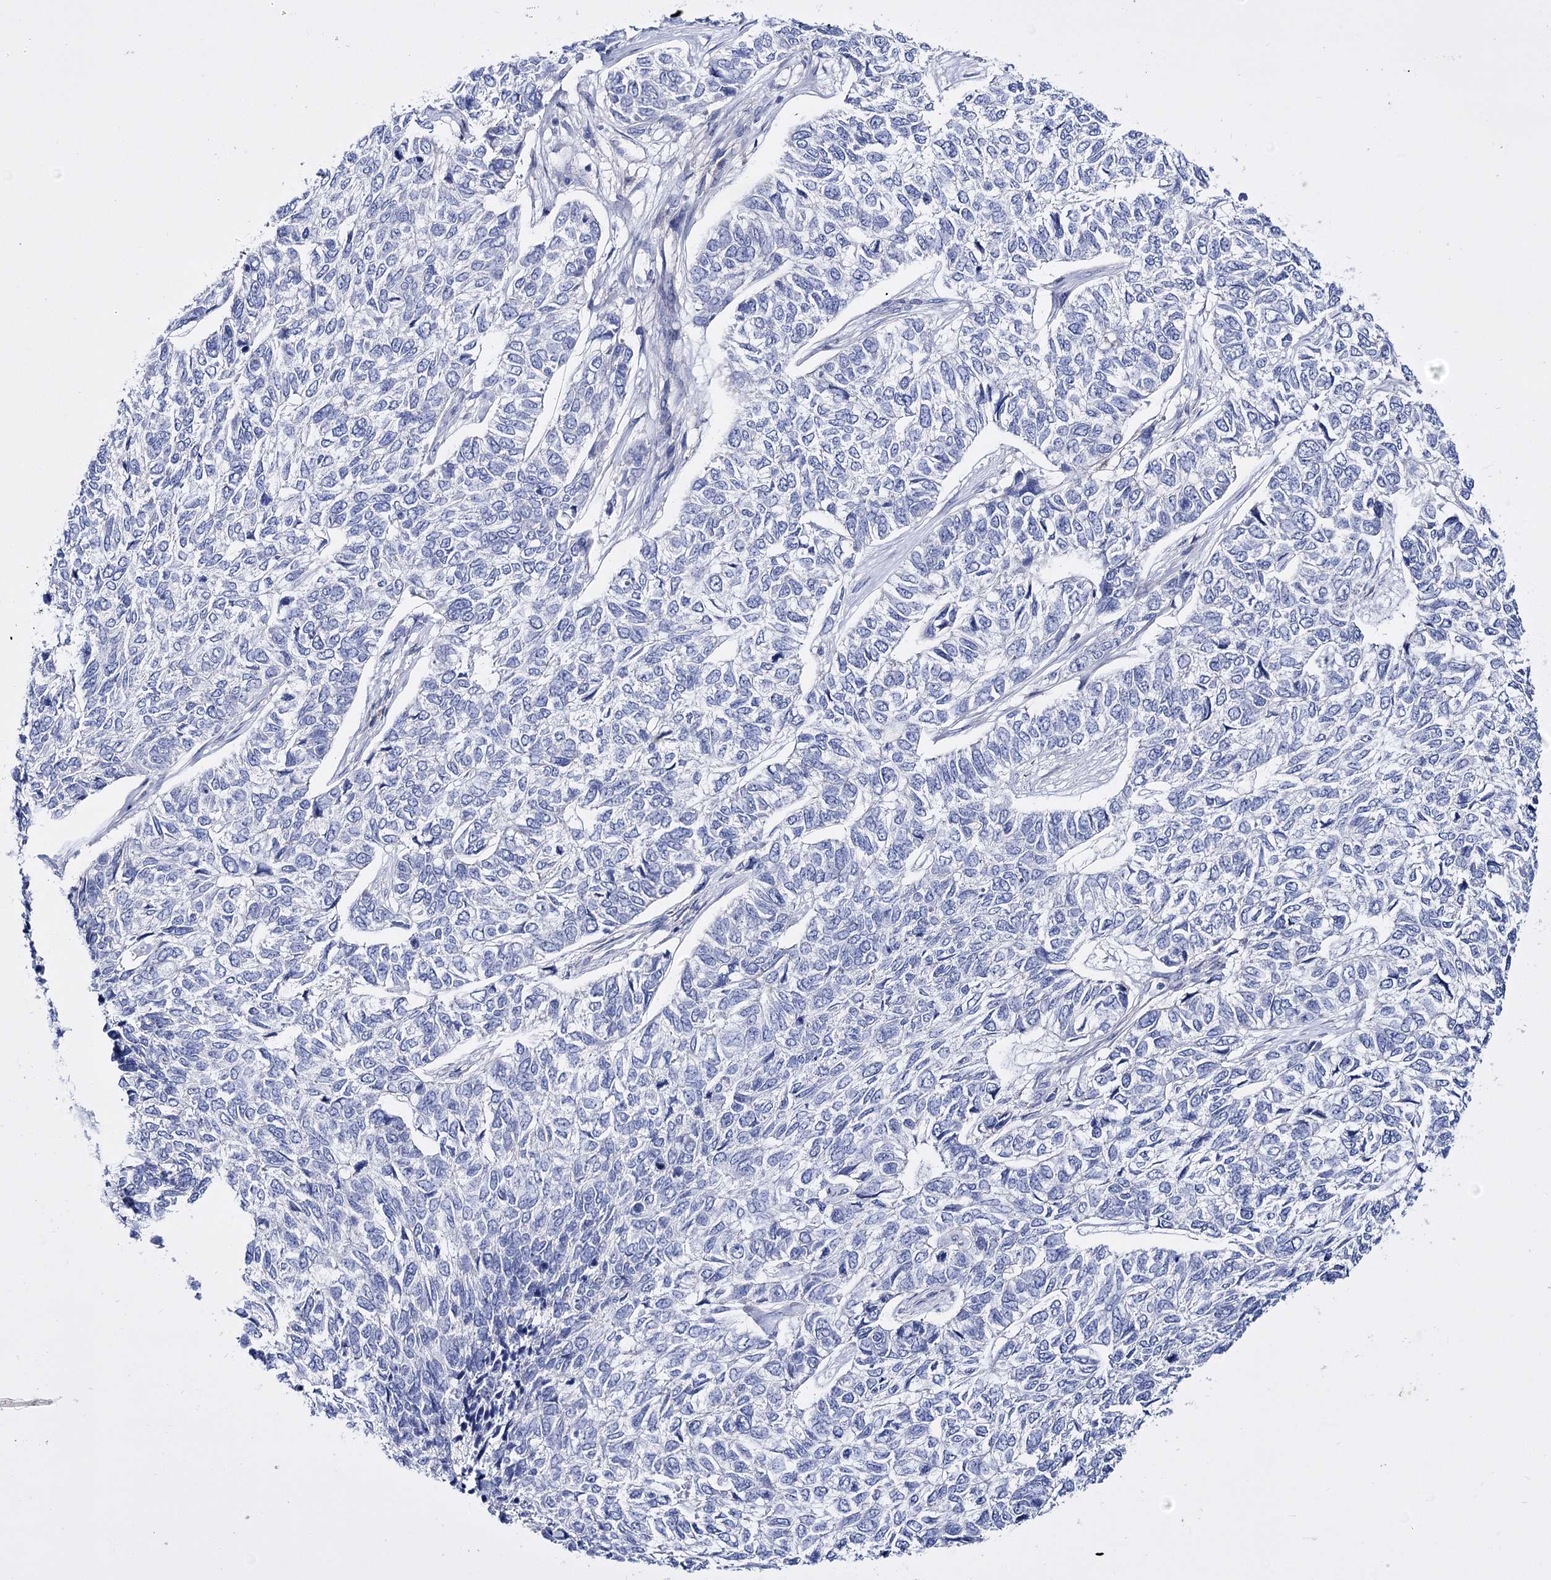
{"staining": {"intensity": "negative", "quantity": "none", "location": "none"}, "tissue": "skin cancer", "cell_type": "Tumor cells", "image_type": "cancer", "snomed": [{"axis": "morphology", "description": "Basal cell carcinoma"}, {"axis": "topography", "description": "Skin"}], "caption": "Immunohistochemistry histopathology image of neoplastic tissue: basal cell carcinoma (skin) stained with DAB (3,3'-diaminobenzidine) reveals no significant protein staining in tumor cells.", "gene": "LRRC34", "patient": {"sex": "female", "age": 65}}